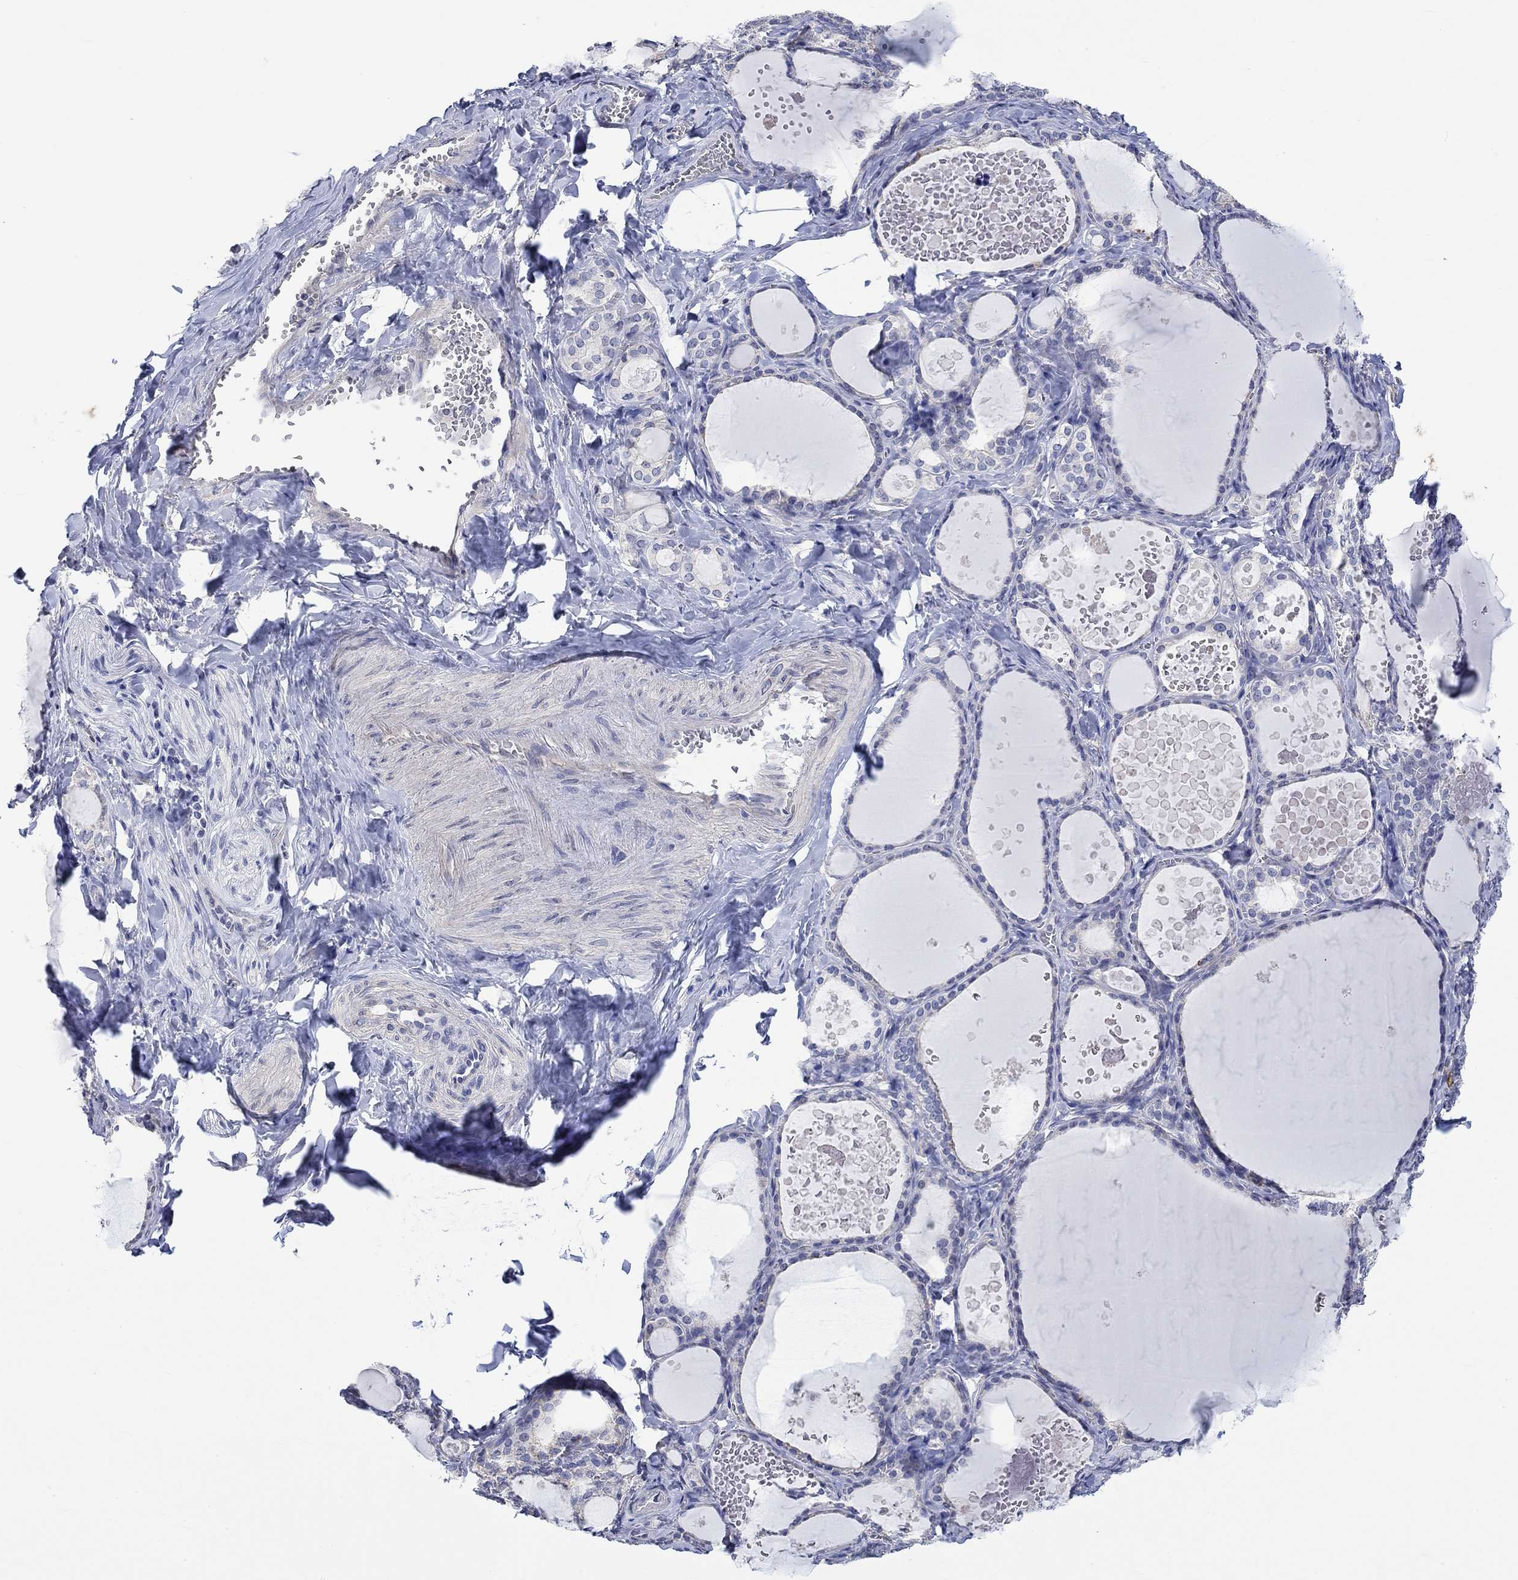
{"staining": {"intensity": "negative", "quantity": "none", "location": "none"}, "tissue": "thyroid gland", "cell_type": "Glandular cells", "image_type": "normal", "snomed": [{"axis": "morphology", "description": "Normal tissue, NOS"}, {"axis": "topography", "description": "Thyroid gland"}], "caption": "This image is of benign thyroid gland stained with immunohistochemistry (IHC) to label a protein in brown with the nuclei are counter-stained blue. There is no positivity in glandular cells. (IHC, brightfield microscopy, high magnification).", "gene": "AGRP", "patient": {"sex": "female", "age": 56}}